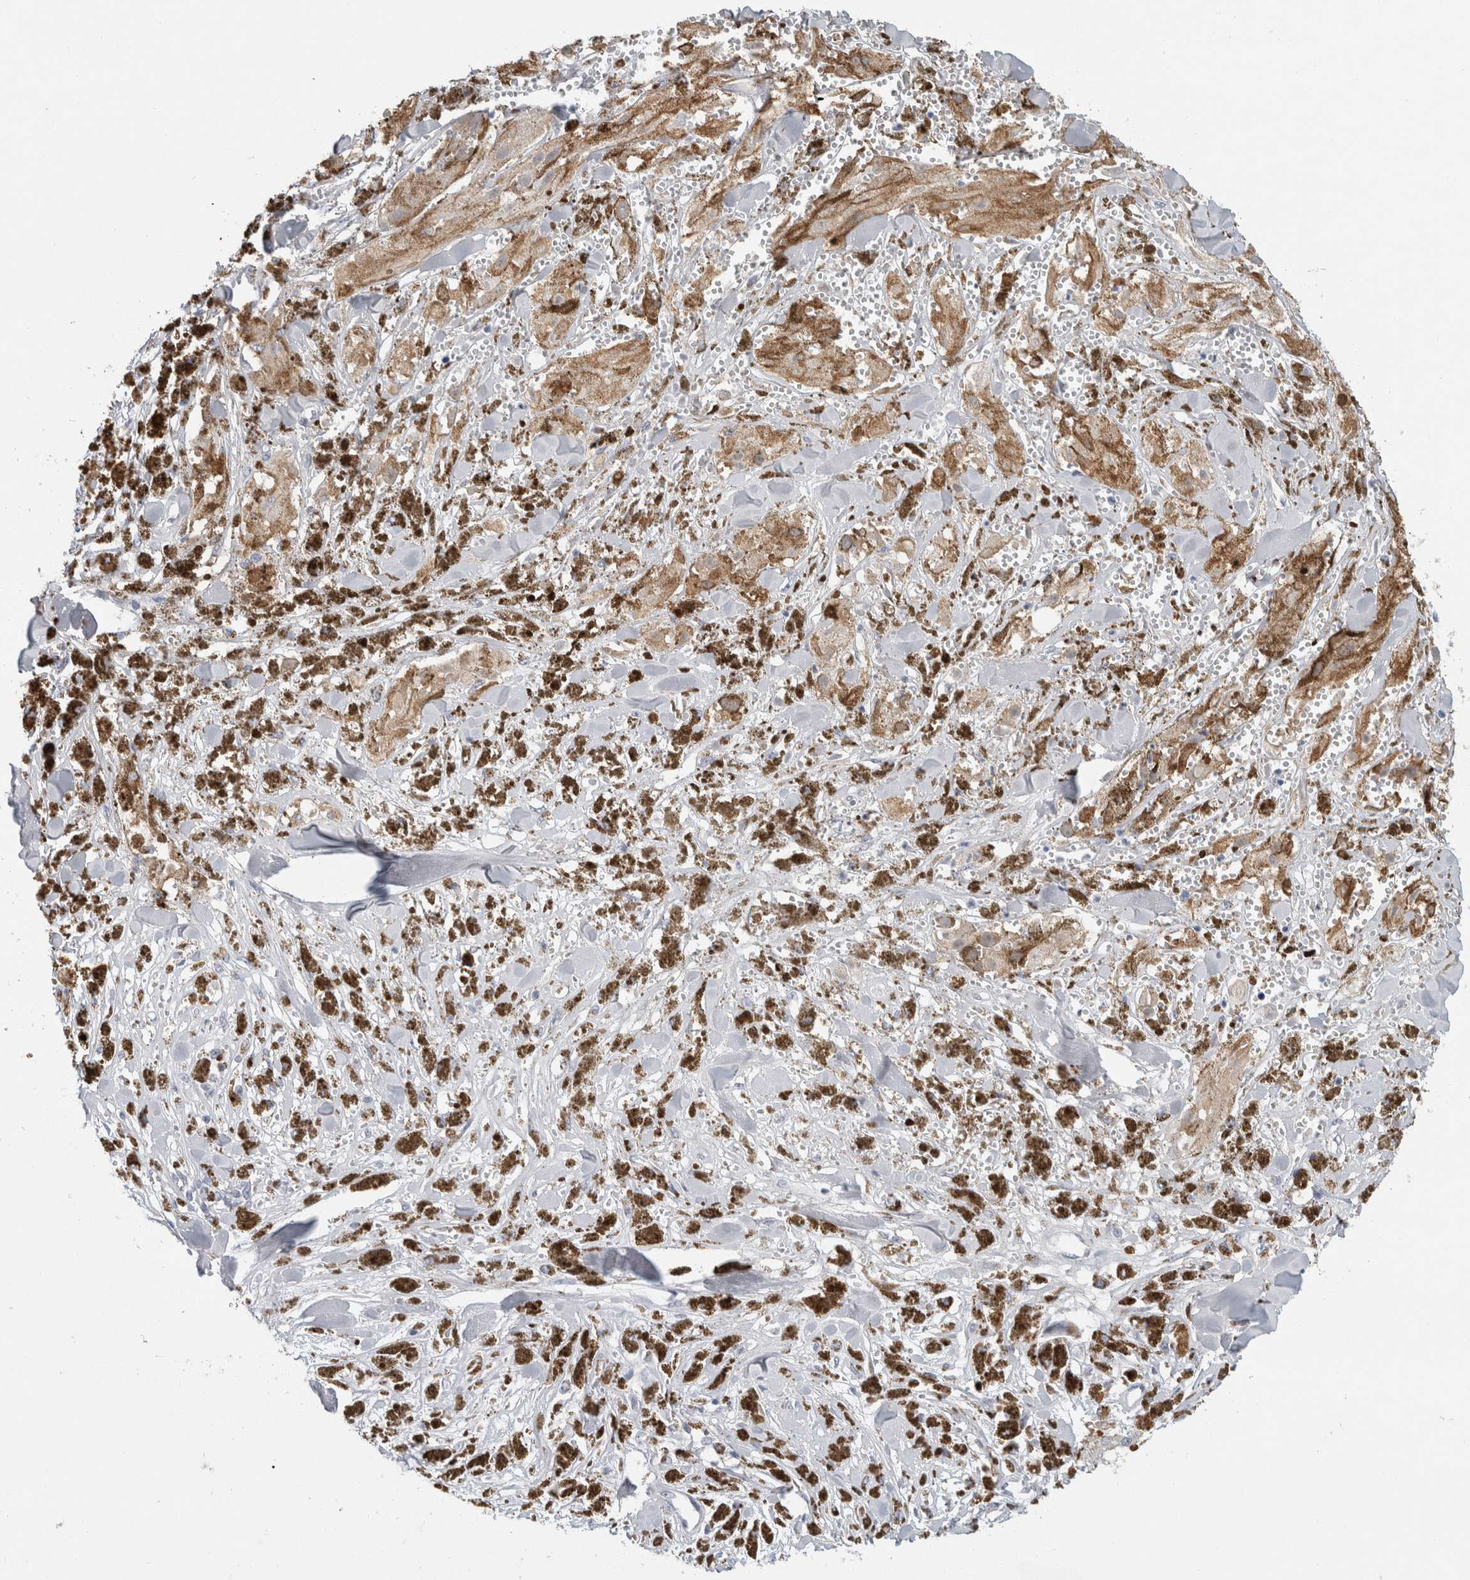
{"staining": {"intensity": "negative", "quantity": "none", "location": "none"}, "tissue": "melanoma", "cell_type": "Tumor cells", "image_type": "cancer", "snomed": [{"axis": "morphology", "description": "Malignant melanoma, NOS"}, {"axis": "topography", "description": "Skin"}], "caption": "The micrograph demonstrates no significant positivity in tumor cells of melanoma.", "gene": "CASP6", "patient": {"sex": "male", "age": 88}}